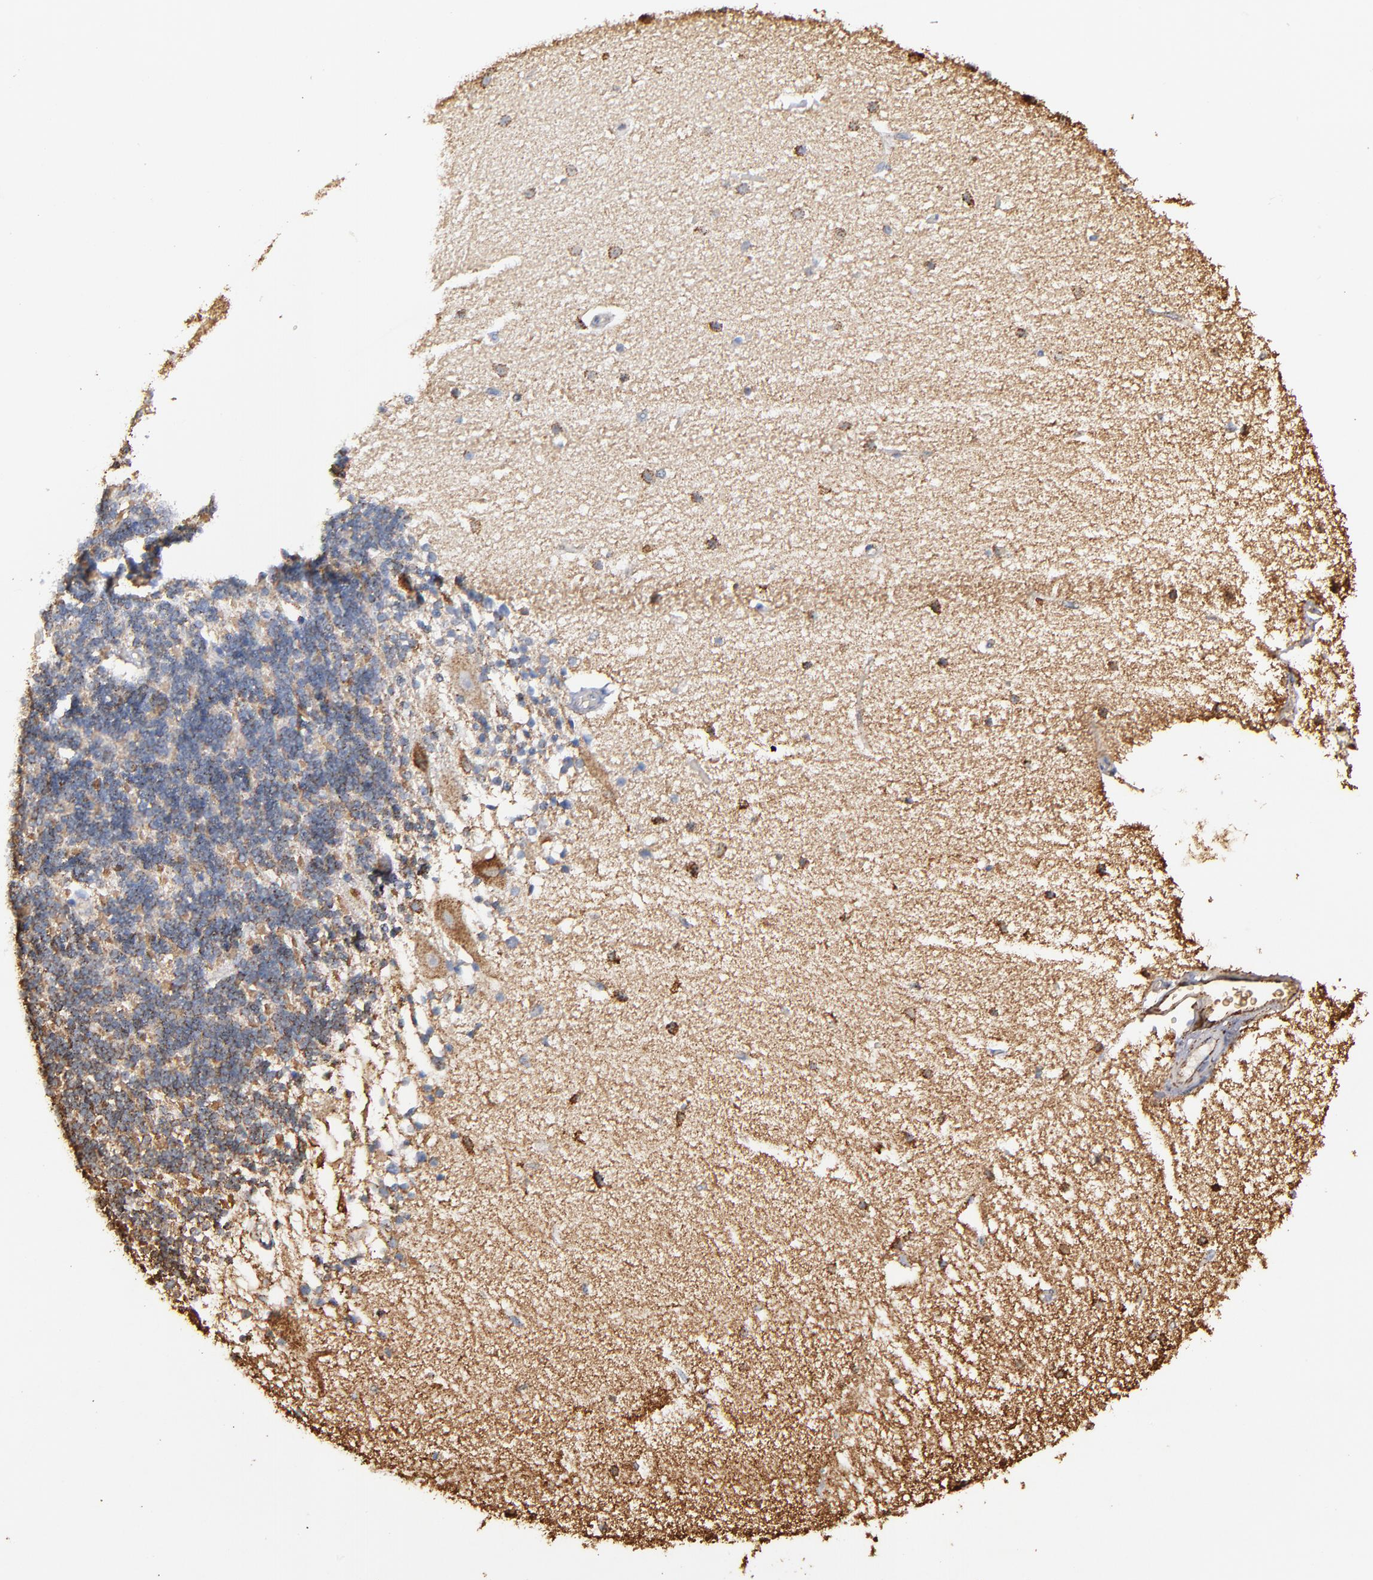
{"staining": {"intensity": "strong", "quantity": ">75%", "location": "cytoplasmic/membranous"}, "tissue": "cerebellum", "cell_type": "Cells in granular layer", "image_type": "normal", "snomed": [{"axis": "morphology", "description": "Normal tissue, NOS"}, {"axis": "topography", "description": "Cerebellum"}], "caption": "Immunohistochemistry staining of unremarkable cerebellum, which reveals high levels of strong cytoplasmic/membranous positivity in about >75% of cells in granular layer indicating strong cytoplasmic/membranous protein positivity. The staining was performed using DAB (brown) for protein detection and nuclei were counterstained in hematoxylin (blue).", "gene": "SOD2", "patient": {"sex": "female", "age": 54}}